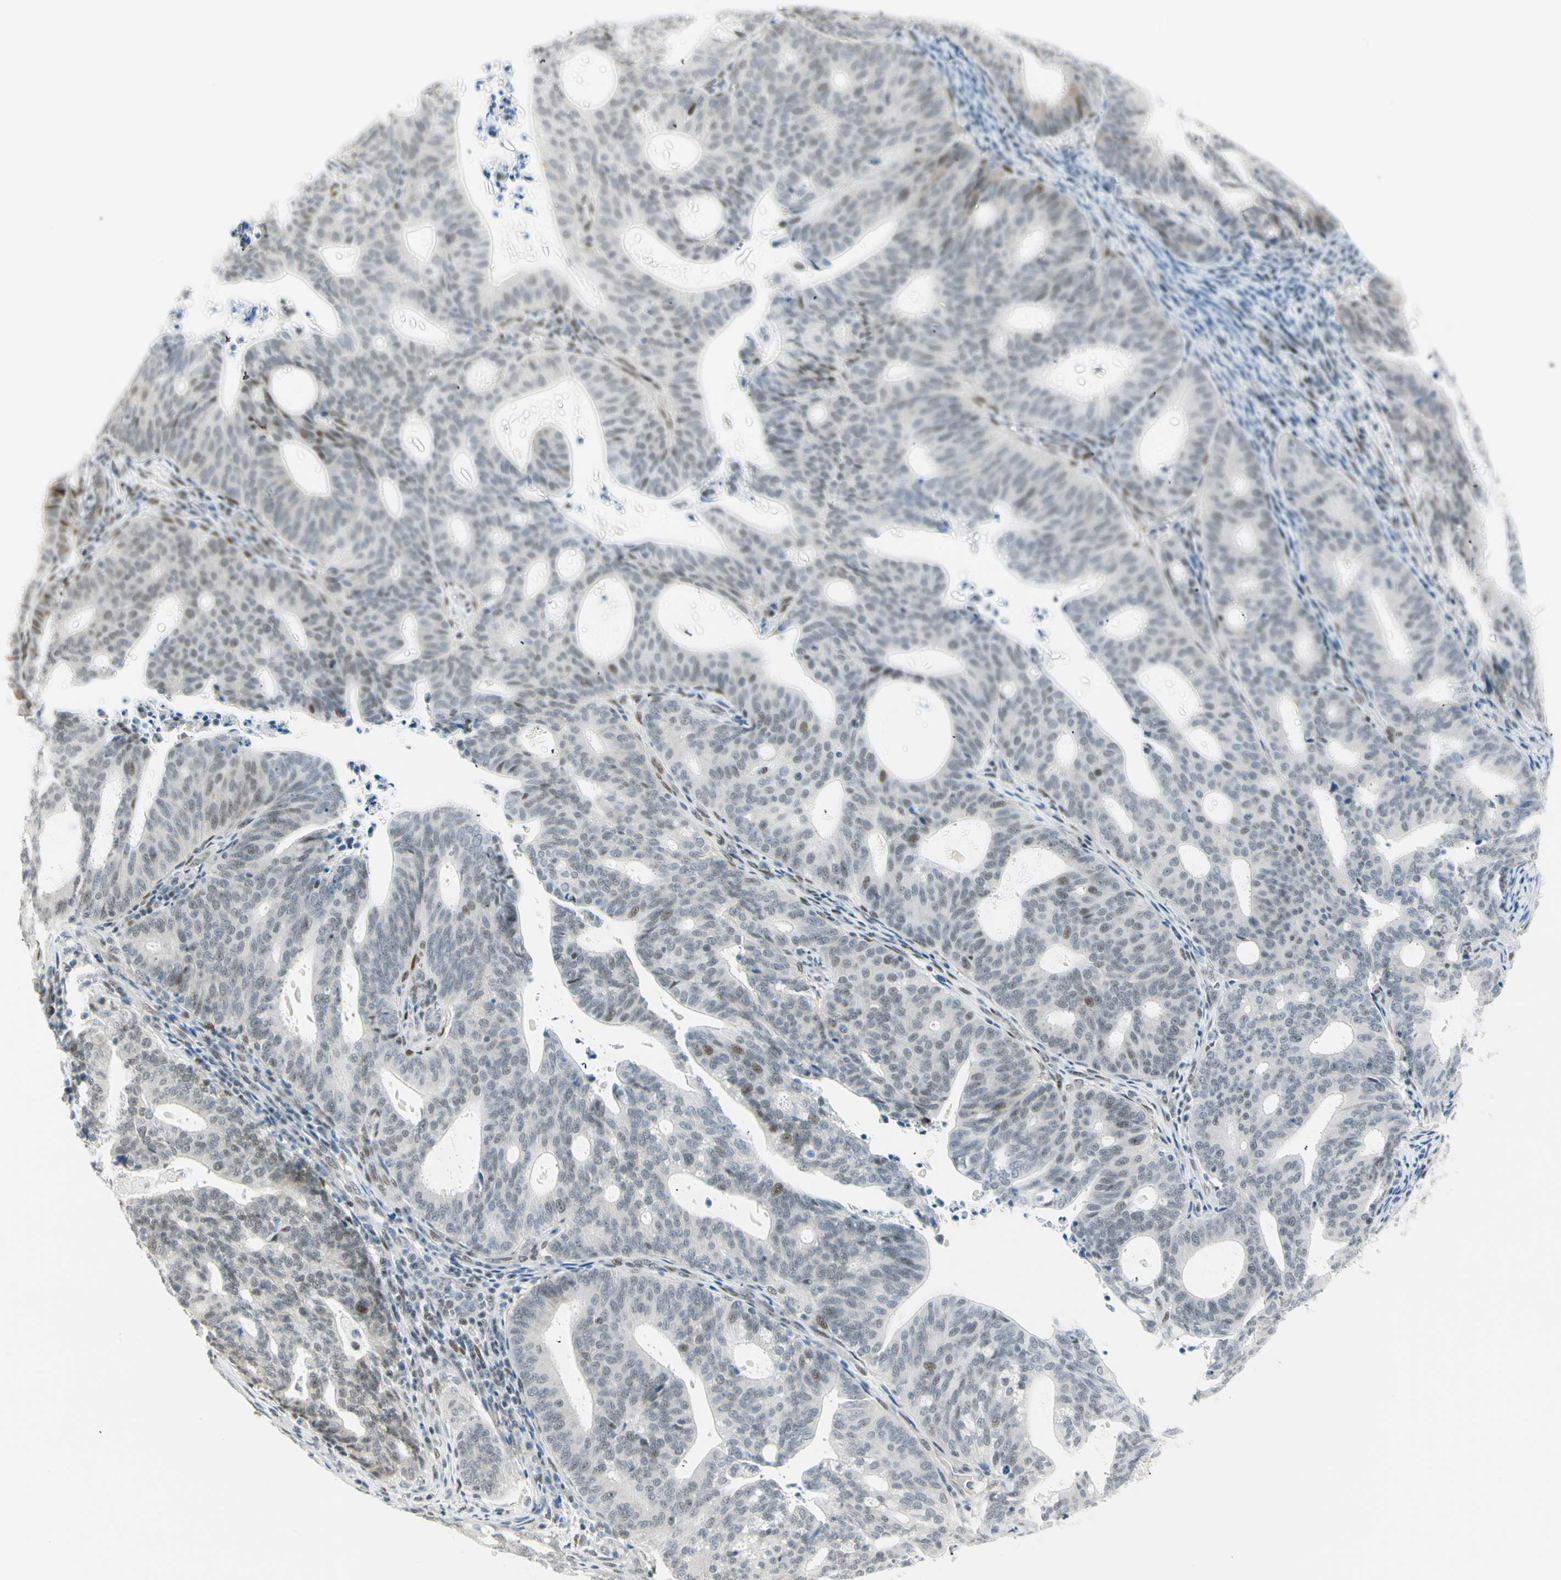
{"staining": {"intensity": "moderate", "quantity": "<25%", "location": "nuclear"}, "tissue": "endometrial cancer", "cell_type": "Tumor cells", "image_type": "cancer", "snomed": [{"axis": "morphology", "description": "Adenocarcinoma, NOS"}, {"axis": "topography", "description": "Uterus"}], "caption": "High-magnification brightfield microscopy of endometrial adenocarcinoma stained with DAB (3,3'-diaminobenzidine) (brown) and counterstained with hematoxylin (blue). tumor cells exhibit moderate nuclear positivity is appreciated in about<25% of cells.", "gene": "PKNOX1", "patient": {"sex": "female", "age": 83}}